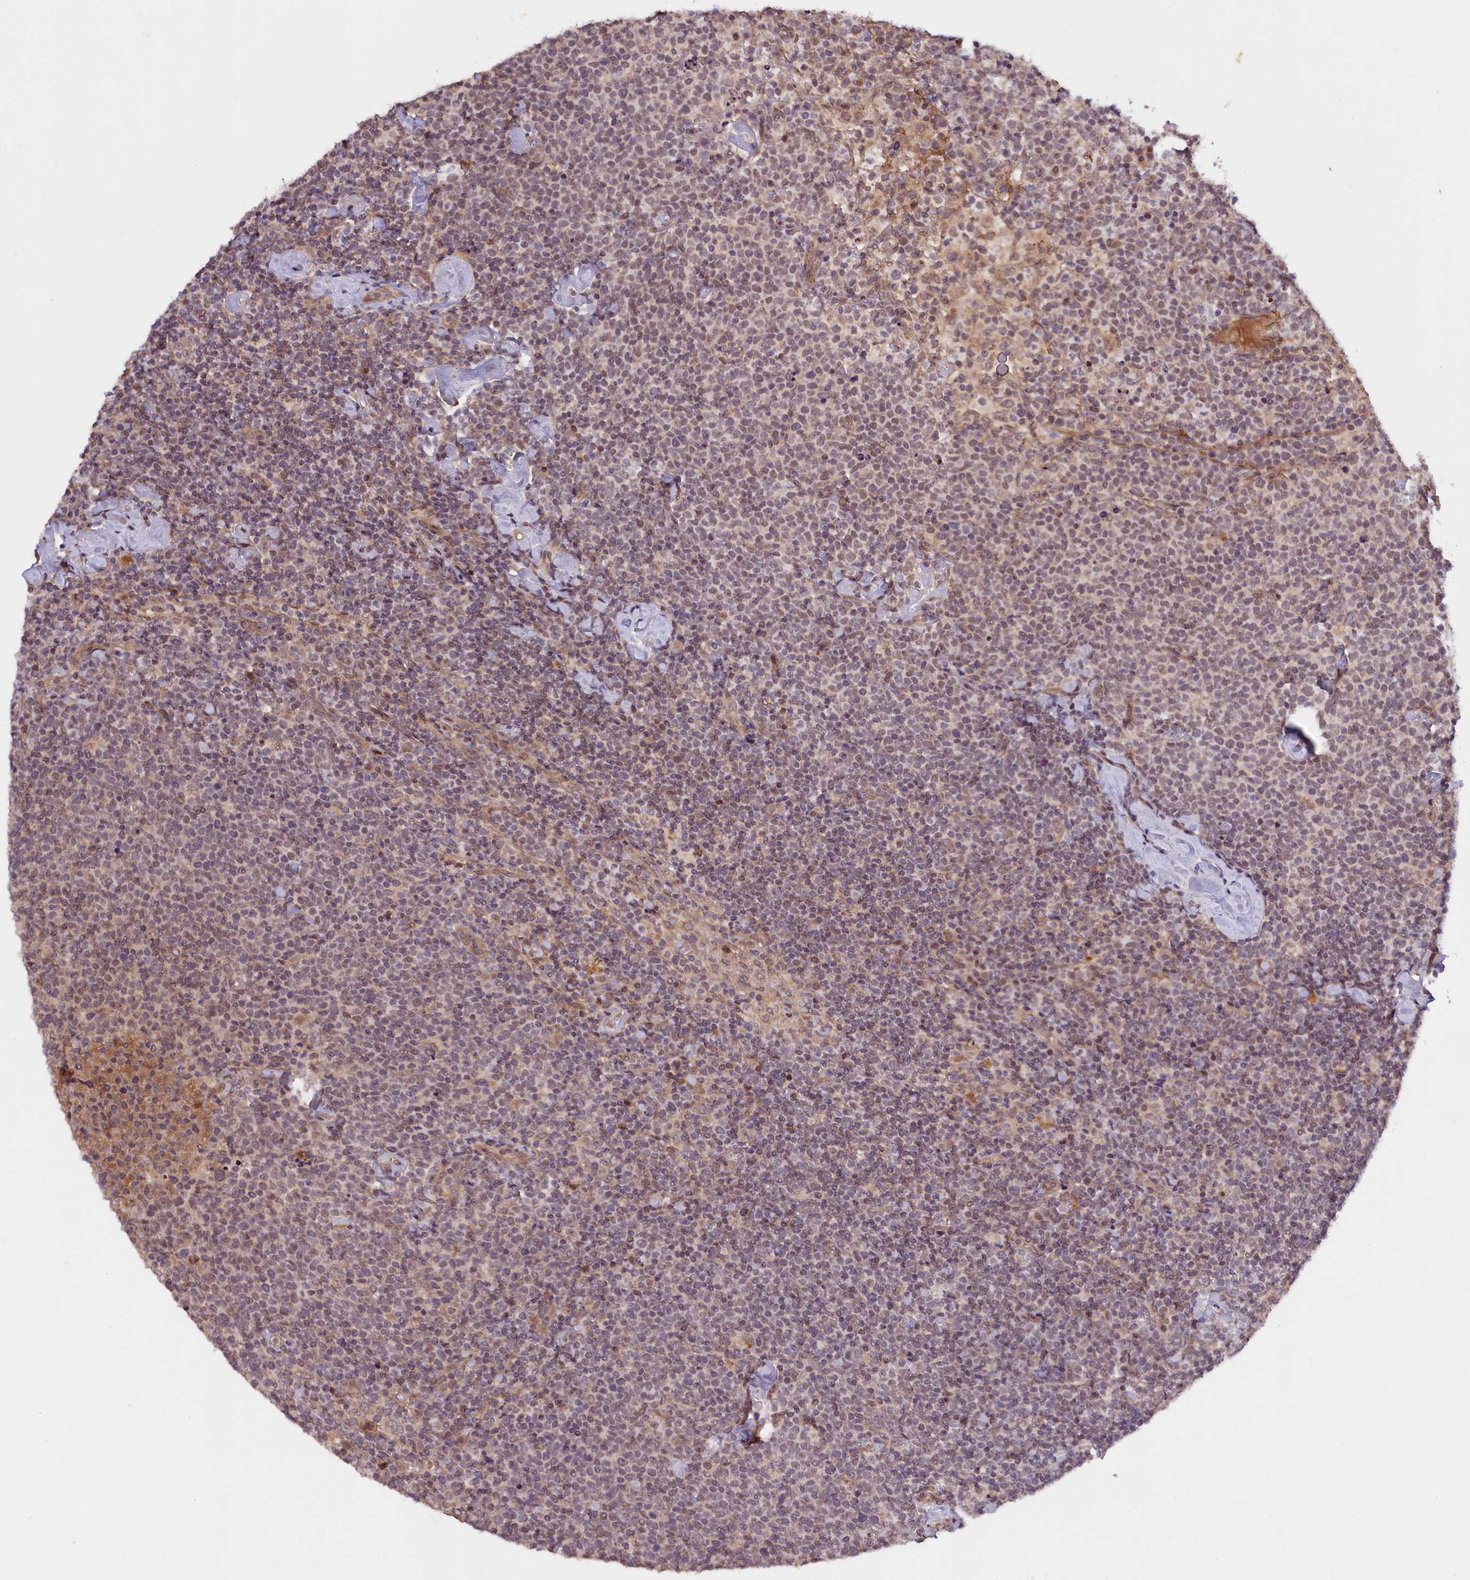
{"staining": {"intensity": "weak", "quantity": "25%-75%", "location": "nuclear"}, "tissue": "lymphoma", "cell_type": "Tumor cells", "image_type": "cancer", "snomed": [{"axis": "morphology", "description": "Malignant lymphoma, non-Hodgkin's type, High grade"}, {"axis": "topography", "description": "Lymph node"}], "caption": "Human malignant lymphoma, non-Hodgkin's type (high-grade) stained for a protein (brown) exhibits weak nuclear positive positivity in approximately 25%-75% of tumor cells.", "gene": "ZNF480", "patient": {"sex": "male", "age": 61}}